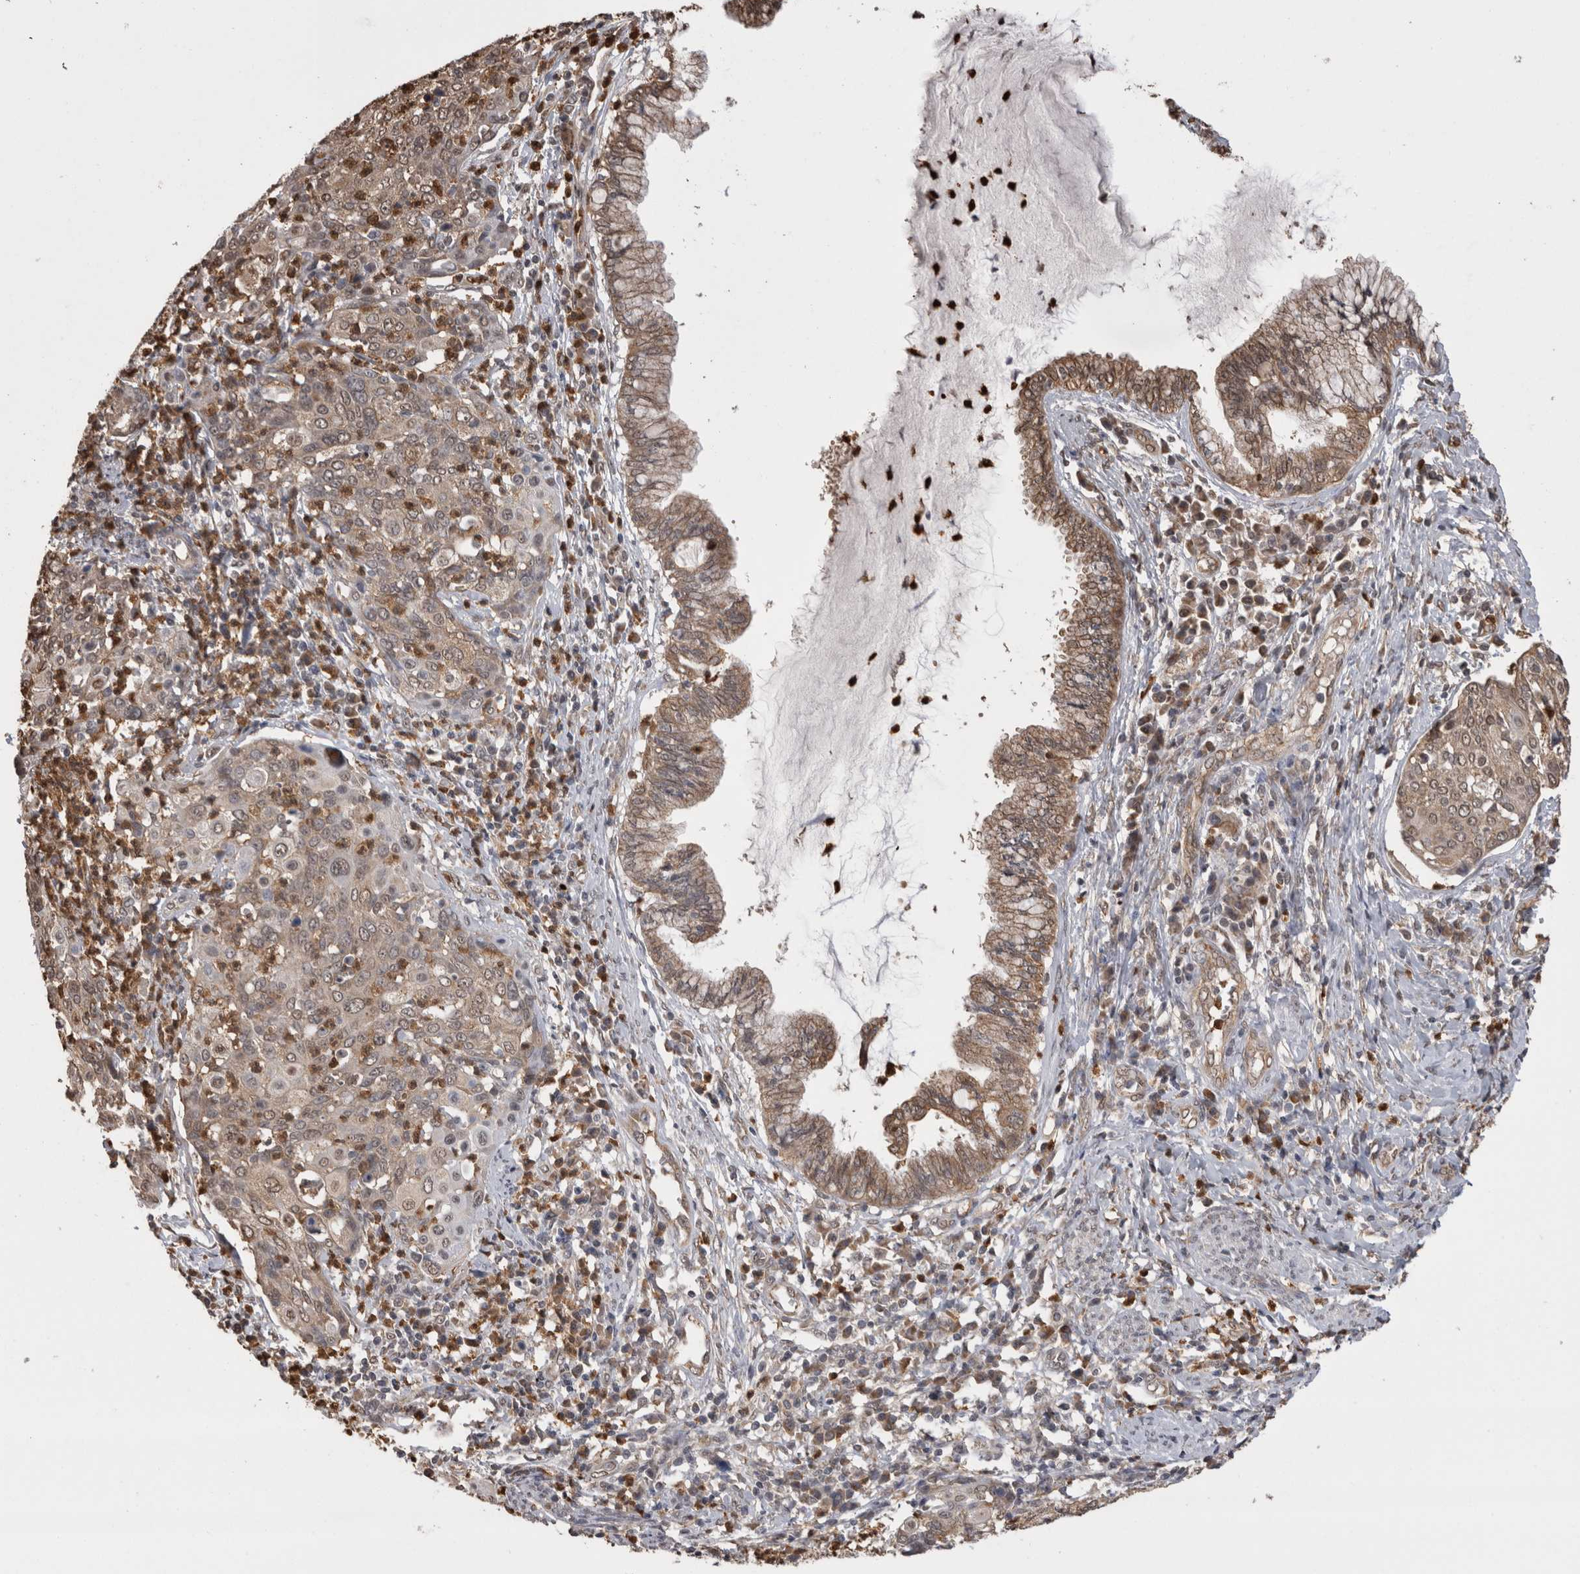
{"staining": {"intensity": "weak", "quantity": "<25%", "location": "cytoplasmic/membranous"}, "tissue": "cervical cancer", "cell_type": "Tumor cells", "image_type": "cancer", "snomed": [{"axis": "morphology", "description": "Squamous cell carcinoma, NOS"}, {"axis": "topography", "description": "Cervix"}], "caption": "Tumor cells are negative for brown protein staining in cervical cancer (squamous cell carcinoma).", "gene": "PAK4", "patient": {"sex": "female", "age": 40}}